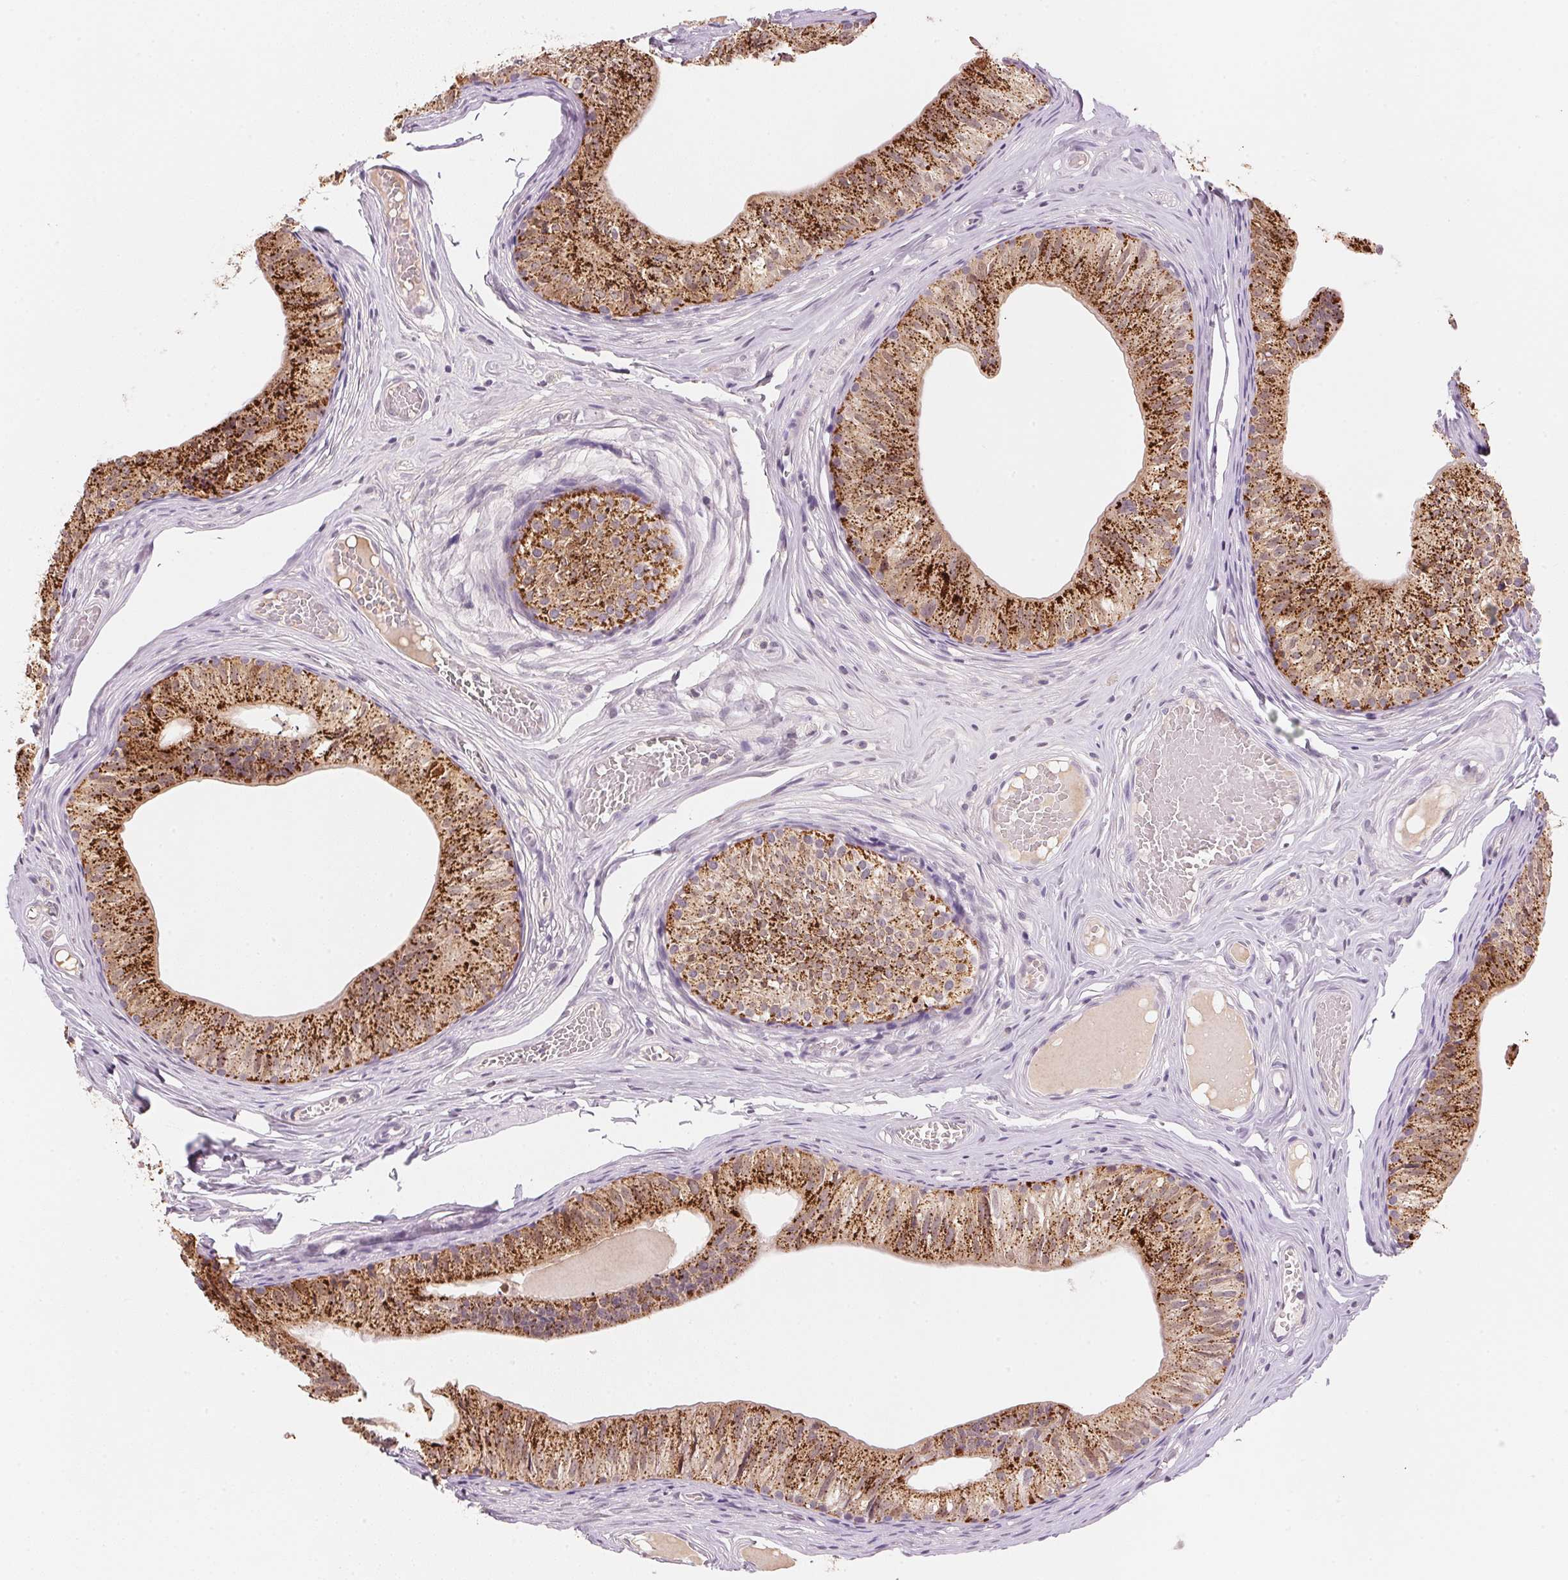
{"staining": {"intensity": "strong", "quantity": ">75%", "location": "cytoplasmic/membranous"}, "tissue": "epididymis", "cell_type": "Glandular cells", "image_type": "normal", "snomed": [{"axis": "morphology", "description": "Normal tissue, NOS"}, {"axis": "topography", "description": "Epididymis"}], "caption": "A brown stain labels strong cytoplasmic/membranous staining of a protein in glandular cells of unremarkable epididymis. (IHC, brightfield microscopy, high magnification).", "gene": "FNDC4", "patient": {"sex": "male", "age": 25}}